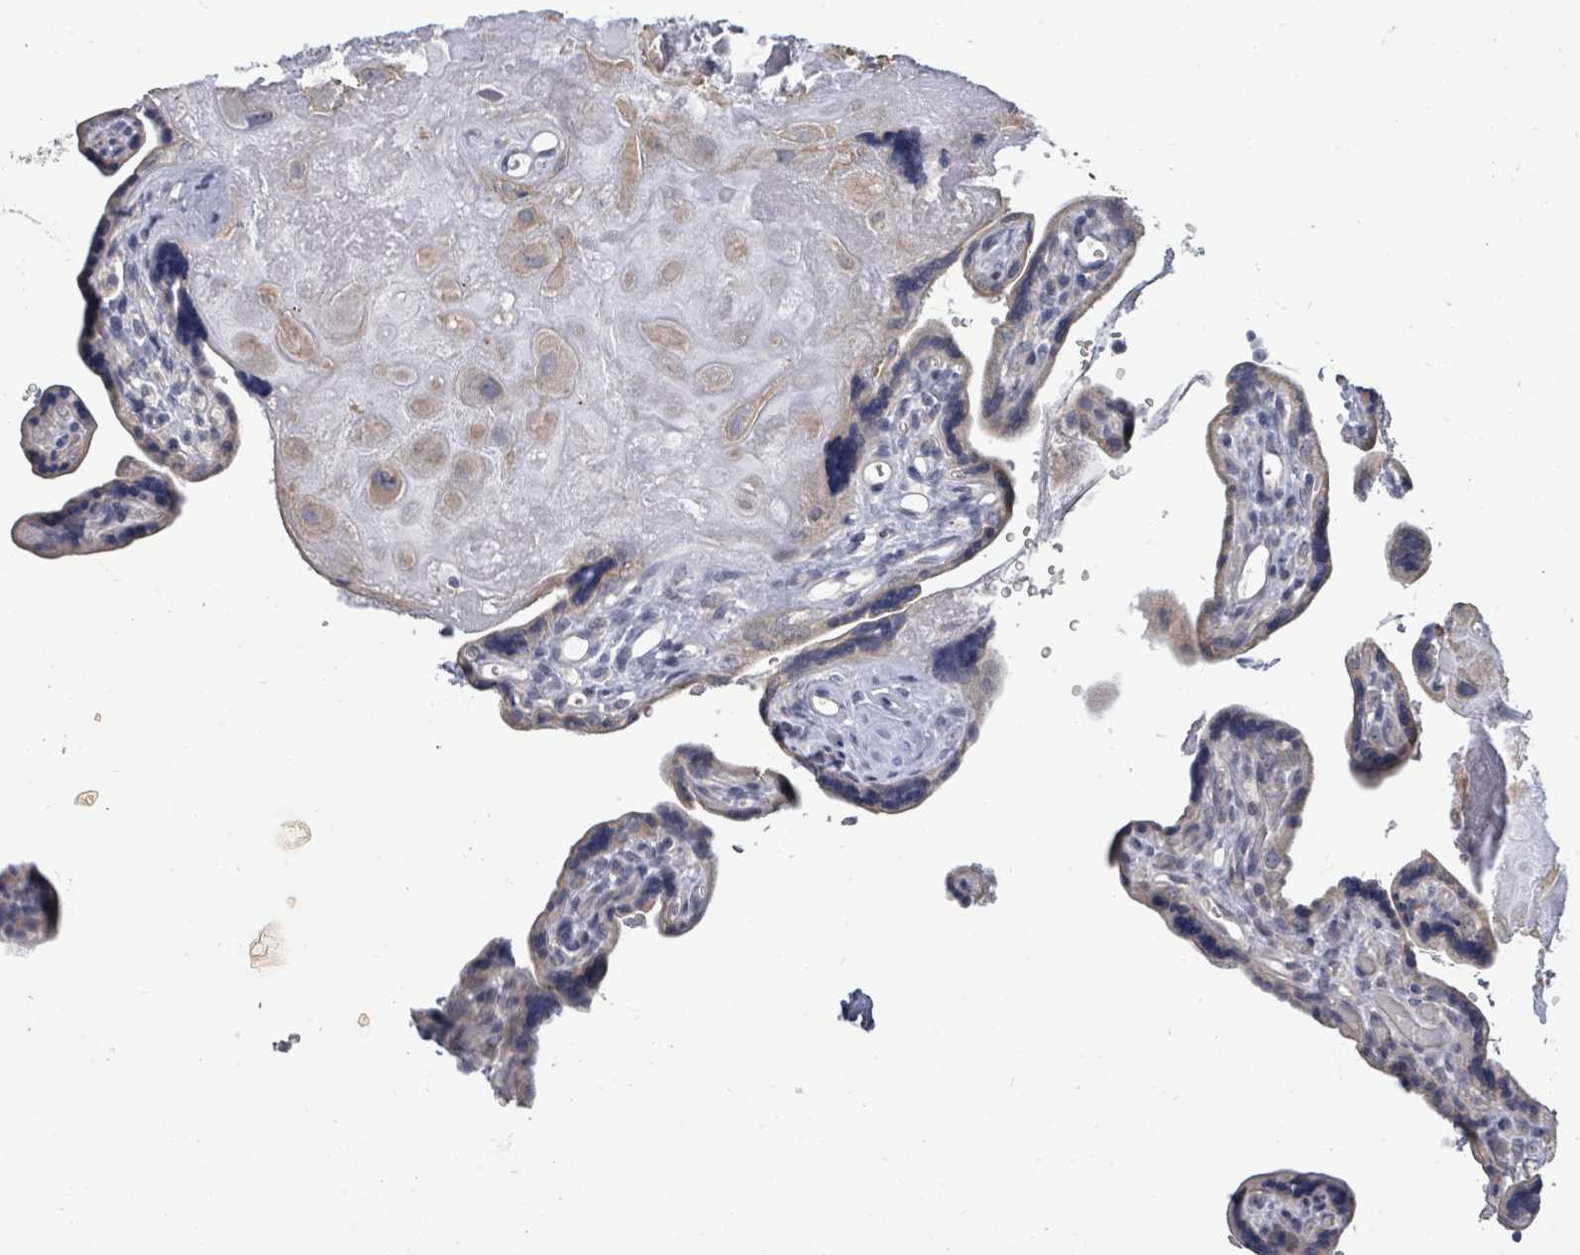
{"staining": {"intensity": "weak", "quantity": "<25%", "location": "cytoplasmic/membranous"}, "tissue": "placenta", "cell_type": "Trophoblastic cells", "image_type": "normal", "snomed": [{"axis": "morphology", "description": "Normal tissue, NOS"}, {"axis": "topography", "description": "Placenta"}], "caption": "Human placenta stained for a protein using immunohistochemistry (IHC) exhibits no expression in trophoblastic cells.", "gene": "ASB12", "patient": {"sex": "female", "age": 39}}